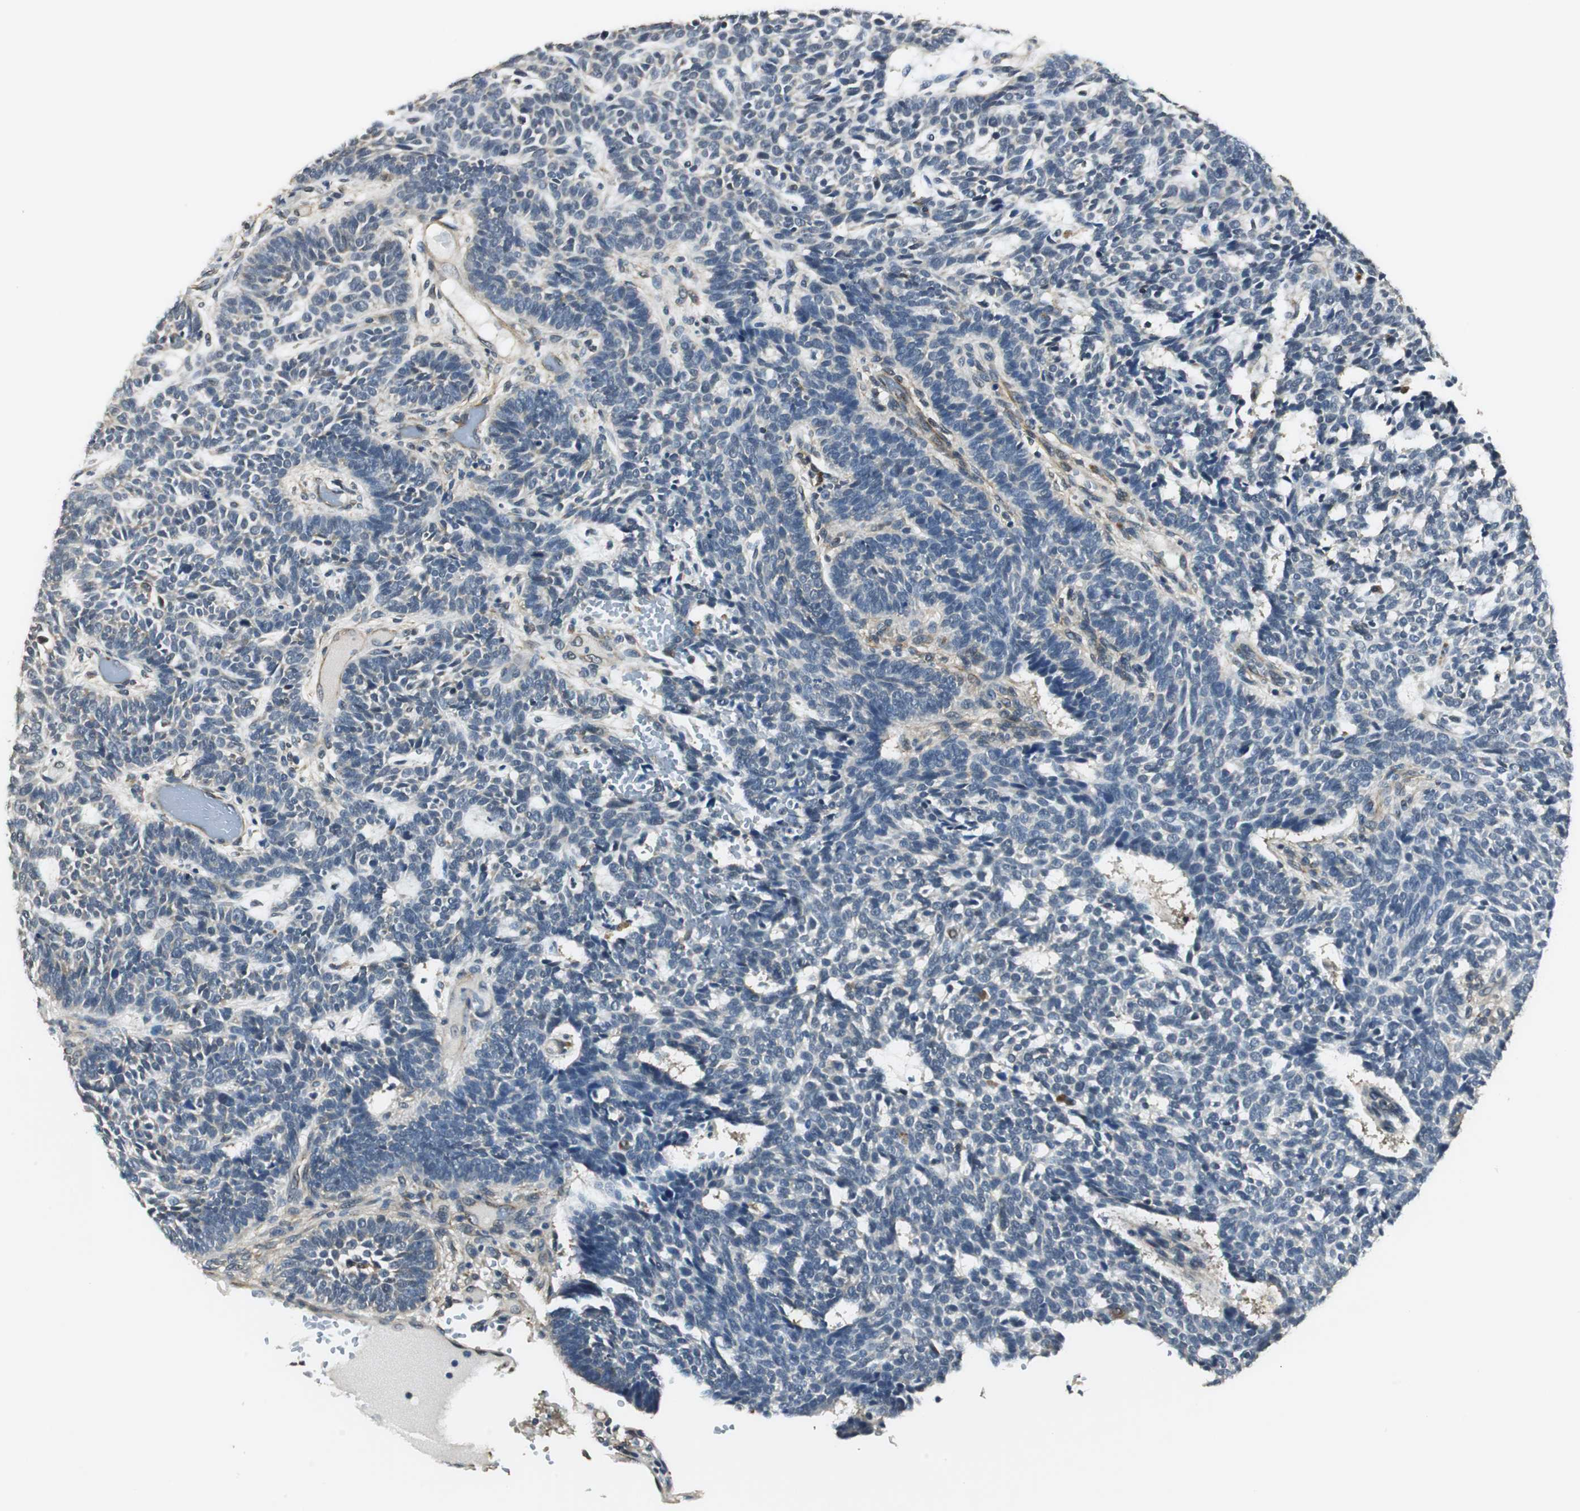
{"staining": {"intensity": "weak", "quantity": "<25%", "location": "cytoplasmic/membranous"}, "tissue": "skin cancer", "cell_type": "Tumor cells", "image_type": "cancer", "snomed": [{"axis": "morphology", "description": "Normal tissue, NOS"}, {"axis": "morphology", "description": "Basal cell carcinoma"}, {"axis": "topography", "description": "Skin"}], "caption": "DAB immunohistochemical staining of skin basal cell carcinoma displays no significant positivity in tumor cells. (Brightfield microscopy of DAB (3,3'-diaminobenzidine) immunohistochemistry (IHC) at high magnification).", "gene": "PSMB4", "patient": {"sex": "male", "age": 87}}